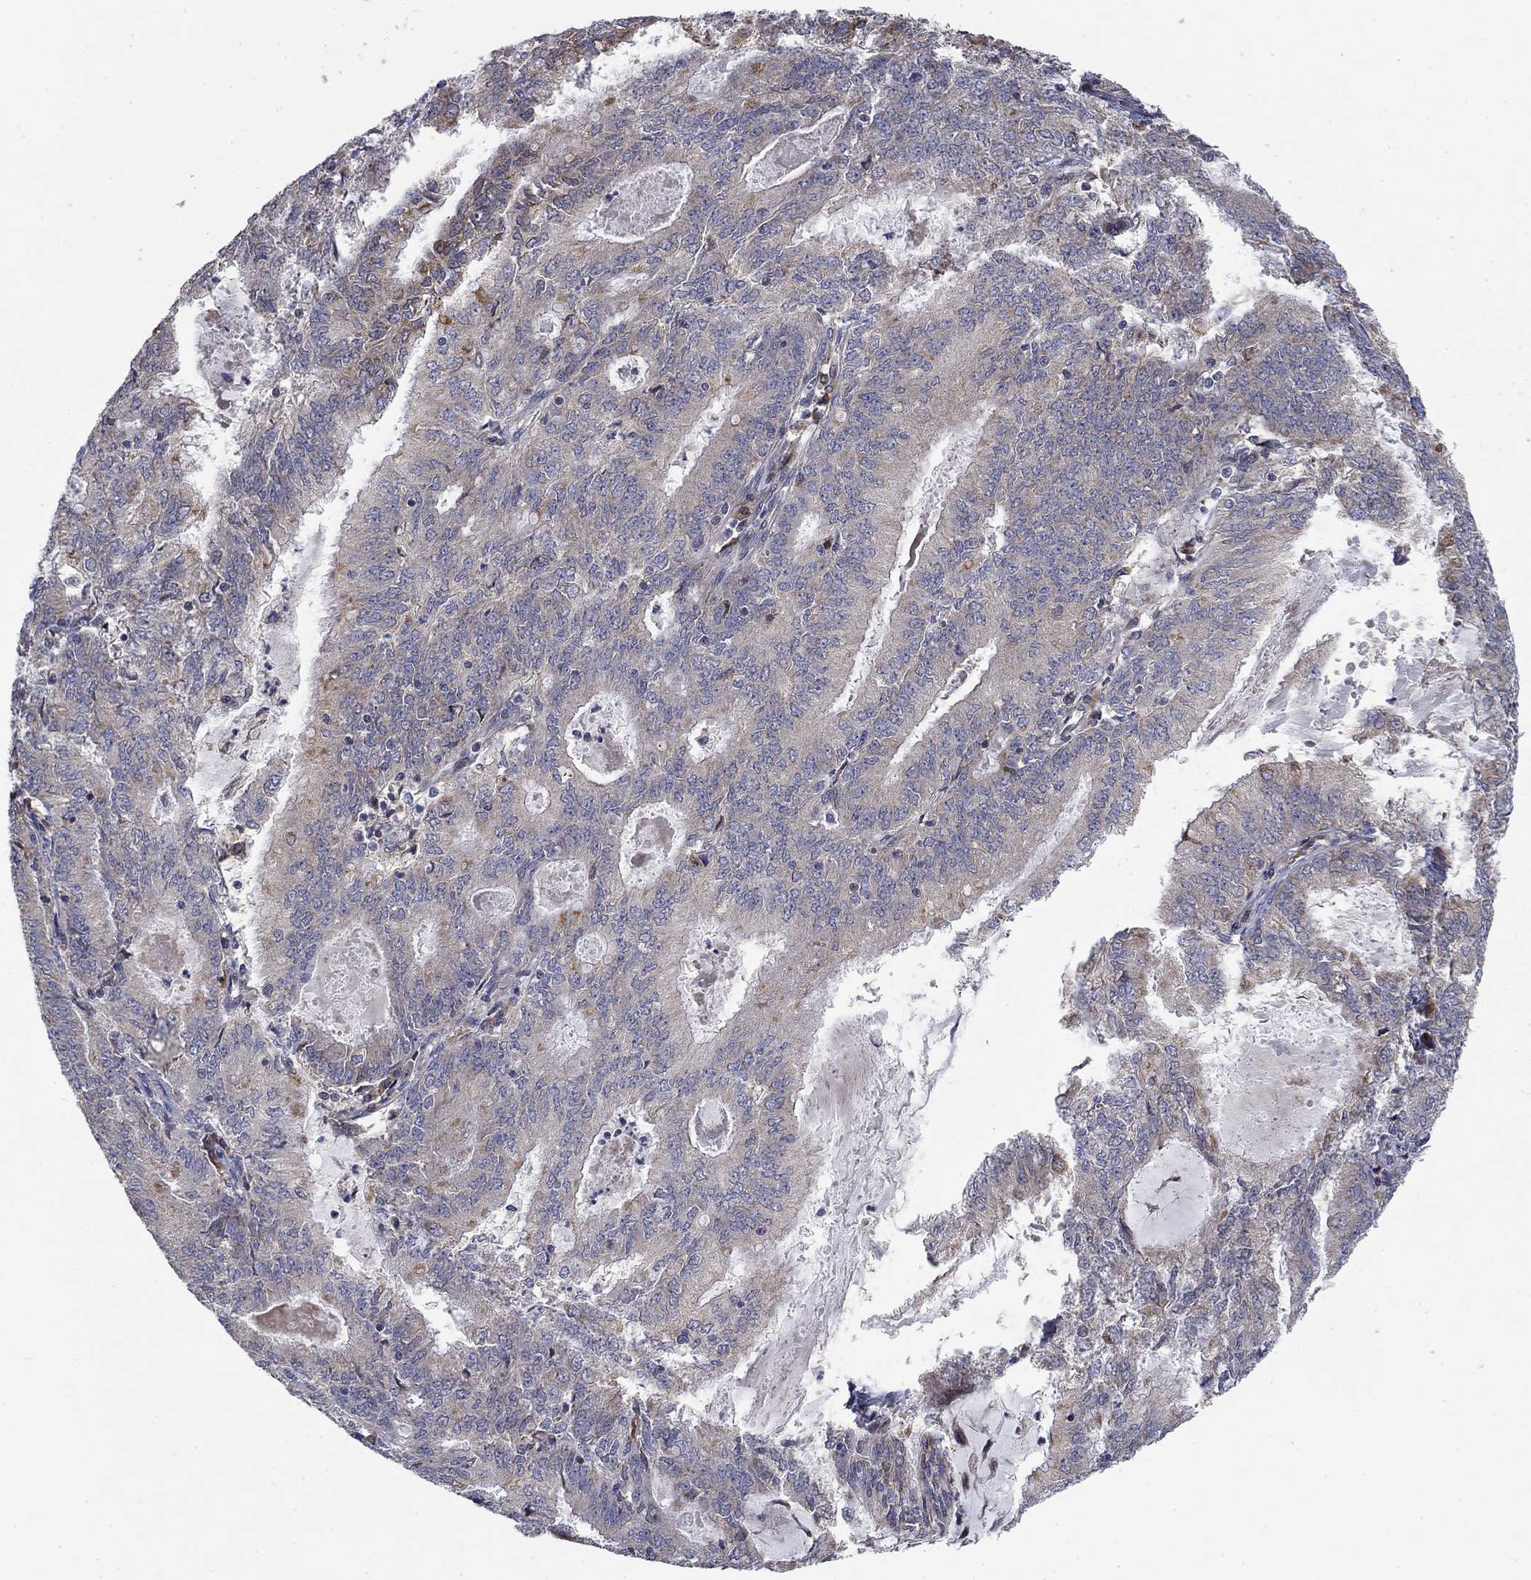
{"staining": {"intensity": "negative", "quantity": "none", "location": "none"}, "tissue": "endometrial cancer", "cell_type": "Tumor cells", "image_type": "cancer", "snomed": [{"axis": "morphology", "description": "Adenocarcinoma, NOS"}, {"axis": "topography", "description": "Endometrium"}], "caption": "Tumor cells are negative for protein expression in human endometrial cancer (adenocarcinoma). The staining was performed using DAB to visualize the protein expression in brown, while the nuclei were stained in blue with hematoxylin (Magnification: 20x).", "gene": "MMAA", "patient": {"sex": "female", "age": 57}}